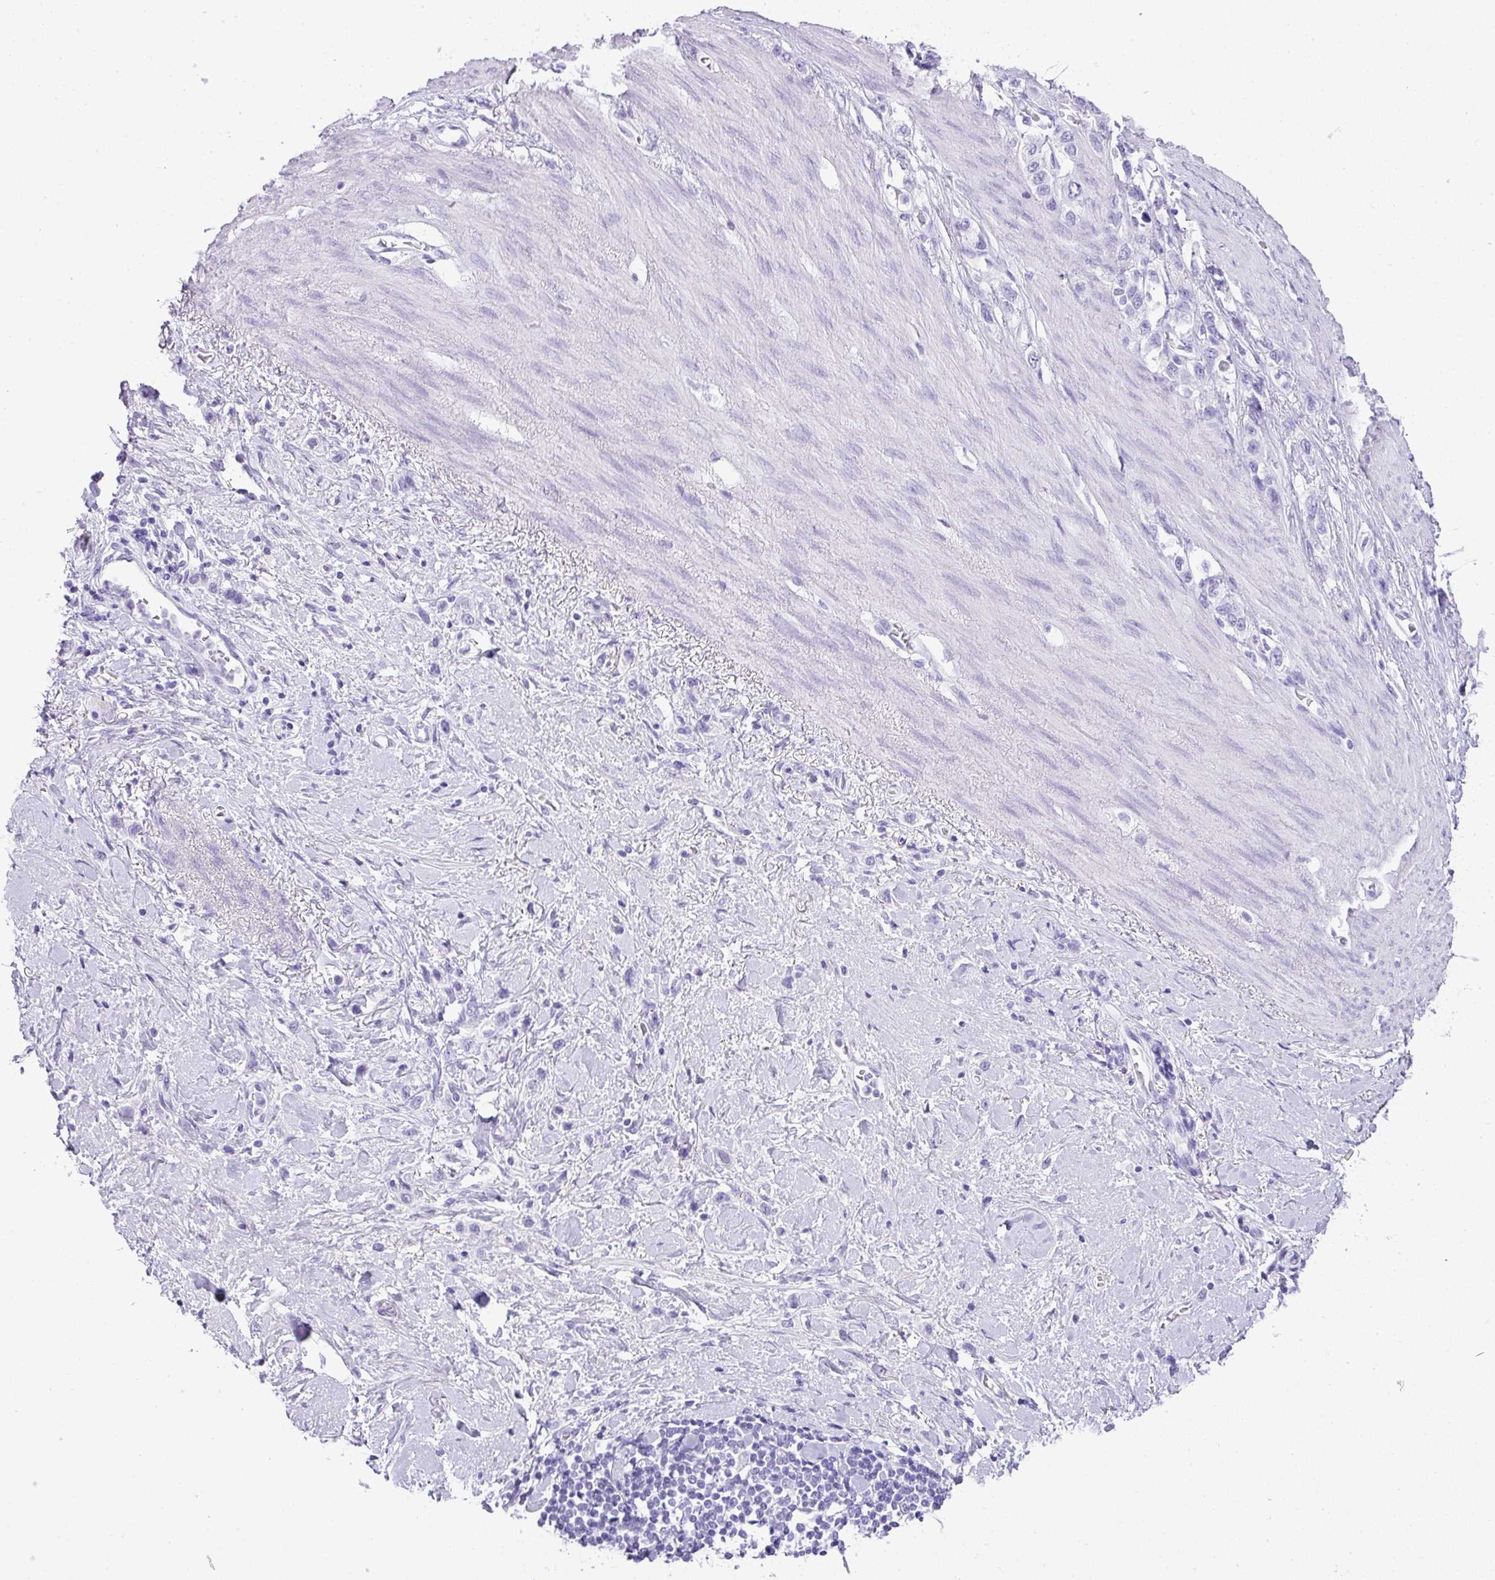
{"staining": {"intensity": "negative", "quantity": "none", "location": "none"}, "tissue": "stomach cancer", "cell_type": "Tumor cells", "image_type": "cancer", "snomed": [{"axis": "morphology", "description": "Adenocarcinoma, NOS"}, {"axis": "topography", "description": "Stomach"}], "caption": "Immunohistochemistry (IHC) micrograph of human adenocarcinoma (stomach) stained for a protein (brown), which displays no positivity in tumor cells.", "gene": "TNP1", "patient": {"sex": "female", "age": 65}}